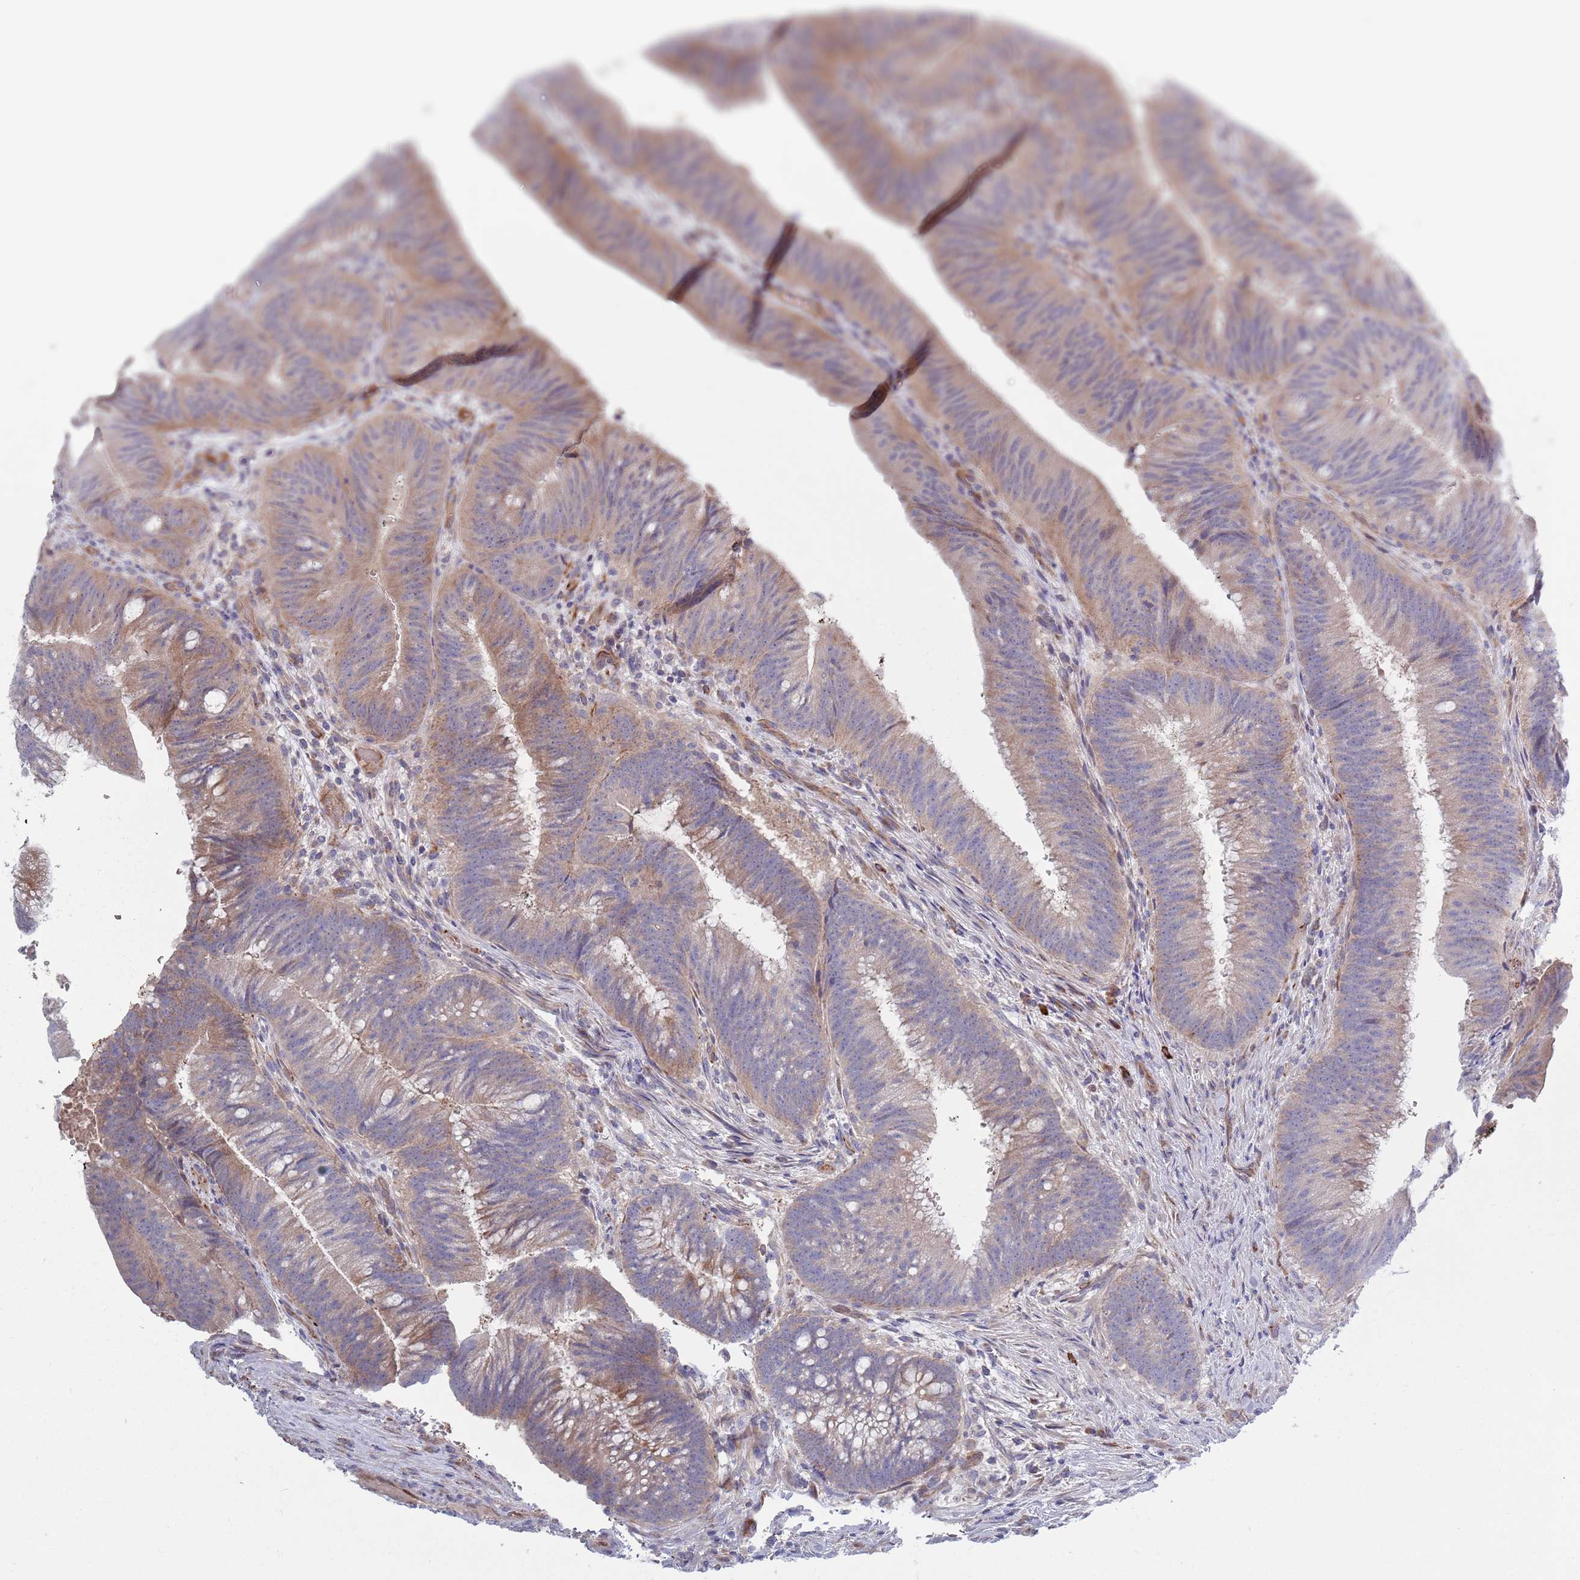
{"staining": {"intensity": "moderate", "quantity": ">75%", "location": "cytoplasmic/membranous"}, "tissue": "colorectal cancer", "cell_type": "Tumor cells", "image_type": "cancer", "snomed": [{"axis": "morphology", "description": "Adenocarcinoma, NOS"}, {"axis": "topography", "description": "Colon"}], "caption": "Protein staining by immunohistochemistry displays moderate cytoplasmic/membranous expression in approximately >75% of tumor cells in colorectal cancer (adenocarcinoma).", "gene": "TYW1", "patient": {"sex": "female", "age": 43}}